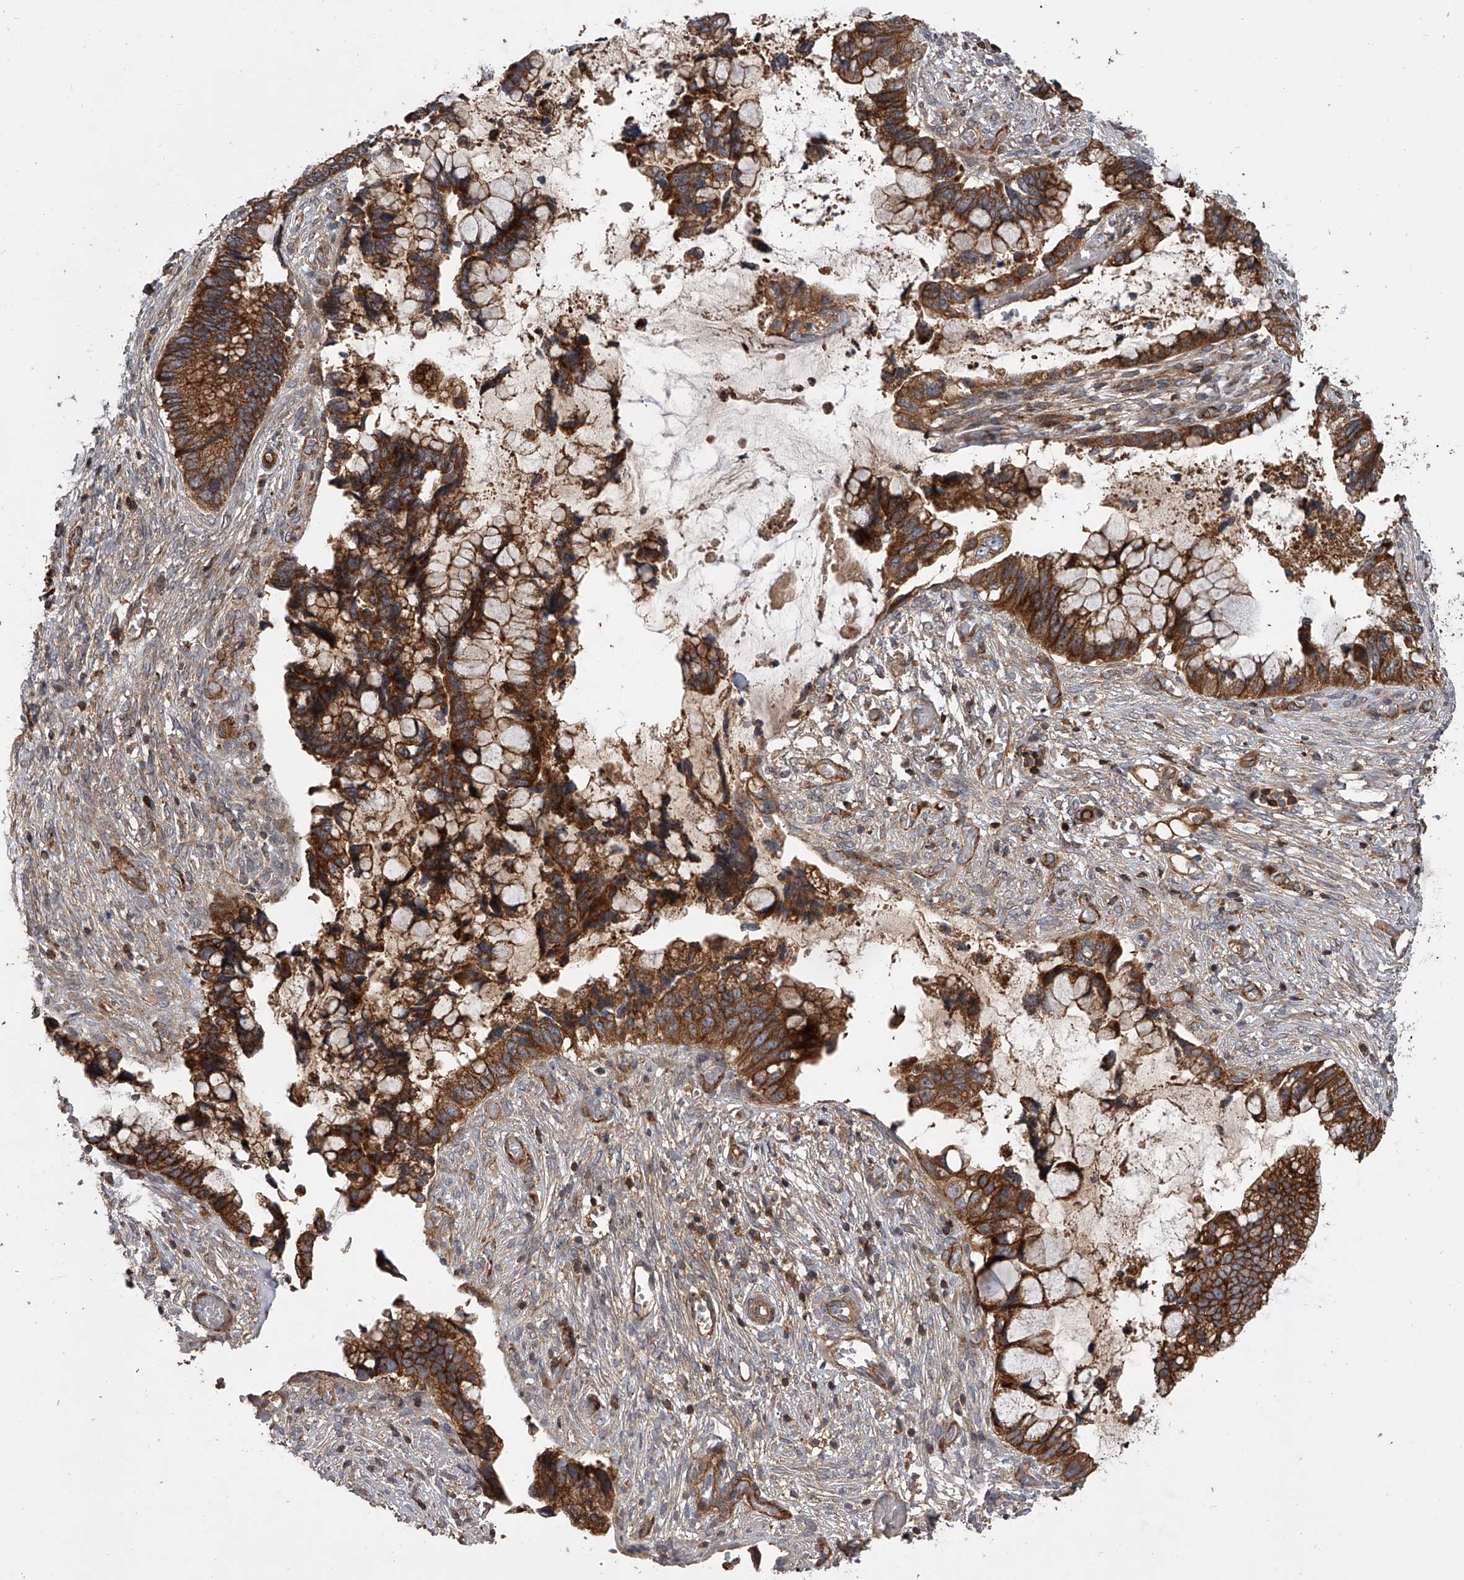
{"staining": {"intensity": "strong", "quantity": ">75%", "location": "cytoplasmic/membranous"}, "tissue": "cervical cancer", "cell_type": "Tumor cells", "image_type": "cancer", "snomed": [{"axis": "morphology", "description": "Adenocarcinoma, NOS"}, {"axis": "topography", "description": "Cervix"}], "caption": "A micrograph of human cervical adenocarcinoma stained for a protein displays strong cytoplasmic/membranous brown staining in tumor cells. The staining was performed using DAB to visualize the protein expression in brown, while the nuclei were stained in blue with hematoxylin (Magnification: 20x).", "gene": "USP47", "patient": {"sex": "female", "age": 44}}